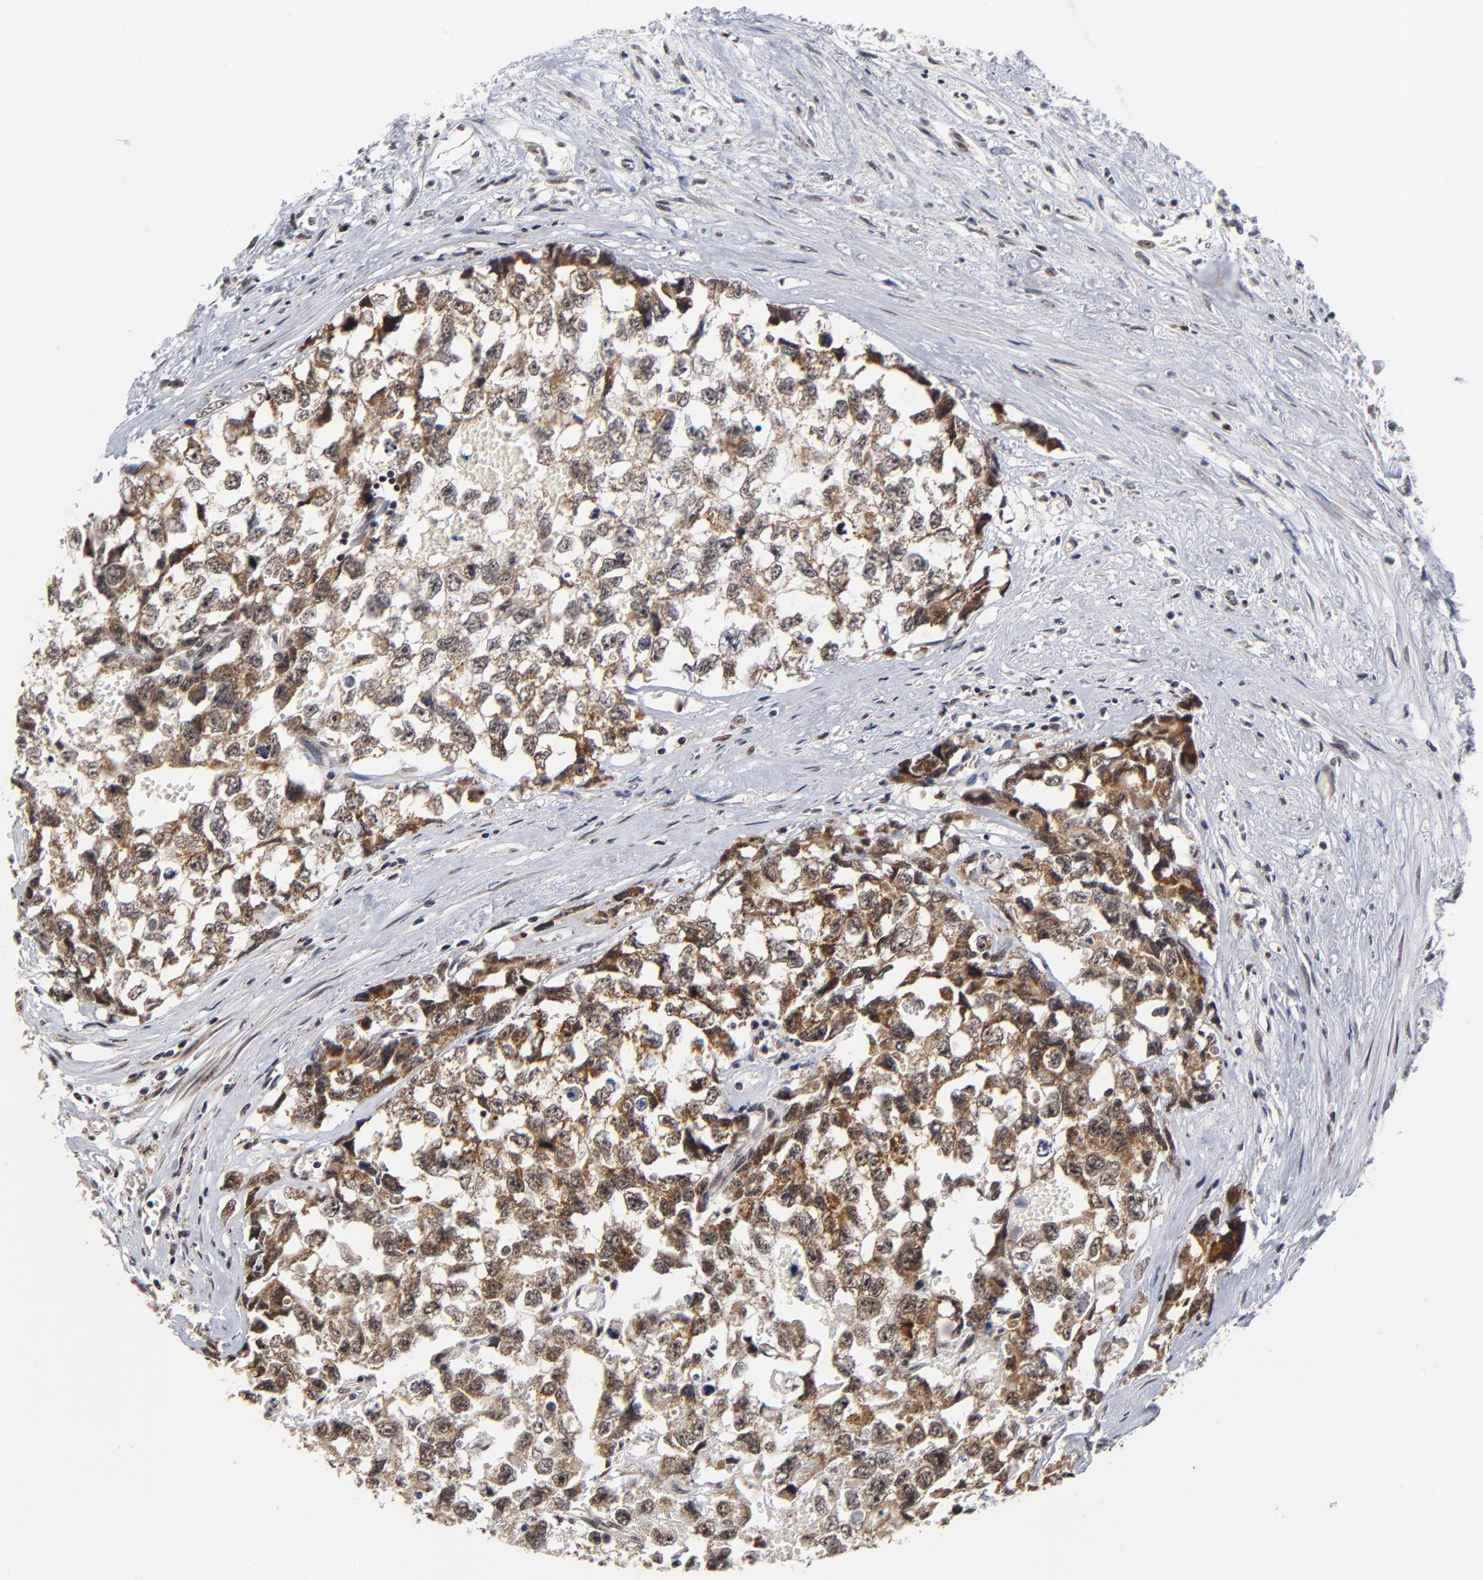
{"staining": {"intensity": "weak", "quantity": "25%-75%", "location": "nuclear"}, "tissue": "testis cancer", "cell_type": "Tumor cells", "image_type": "cancer", "snomed": [{"axis": "morphology", "description": "Carcinoma, Embryonal, NOS"}, {"axis": "topography", "description": "Testis"}], "caption": "Immunohistochemistry (IHC) photomicrograph of neoplastic tissue: human testis cancer (embryonal carcinoma) stained using IHC displays low levels of weak protein expression localized specifically in the nuclear of tumor cells, appearing as a nuclear brown color.", "gene": "ZNF419", "patient": {"sex": "male", "age": 31}}